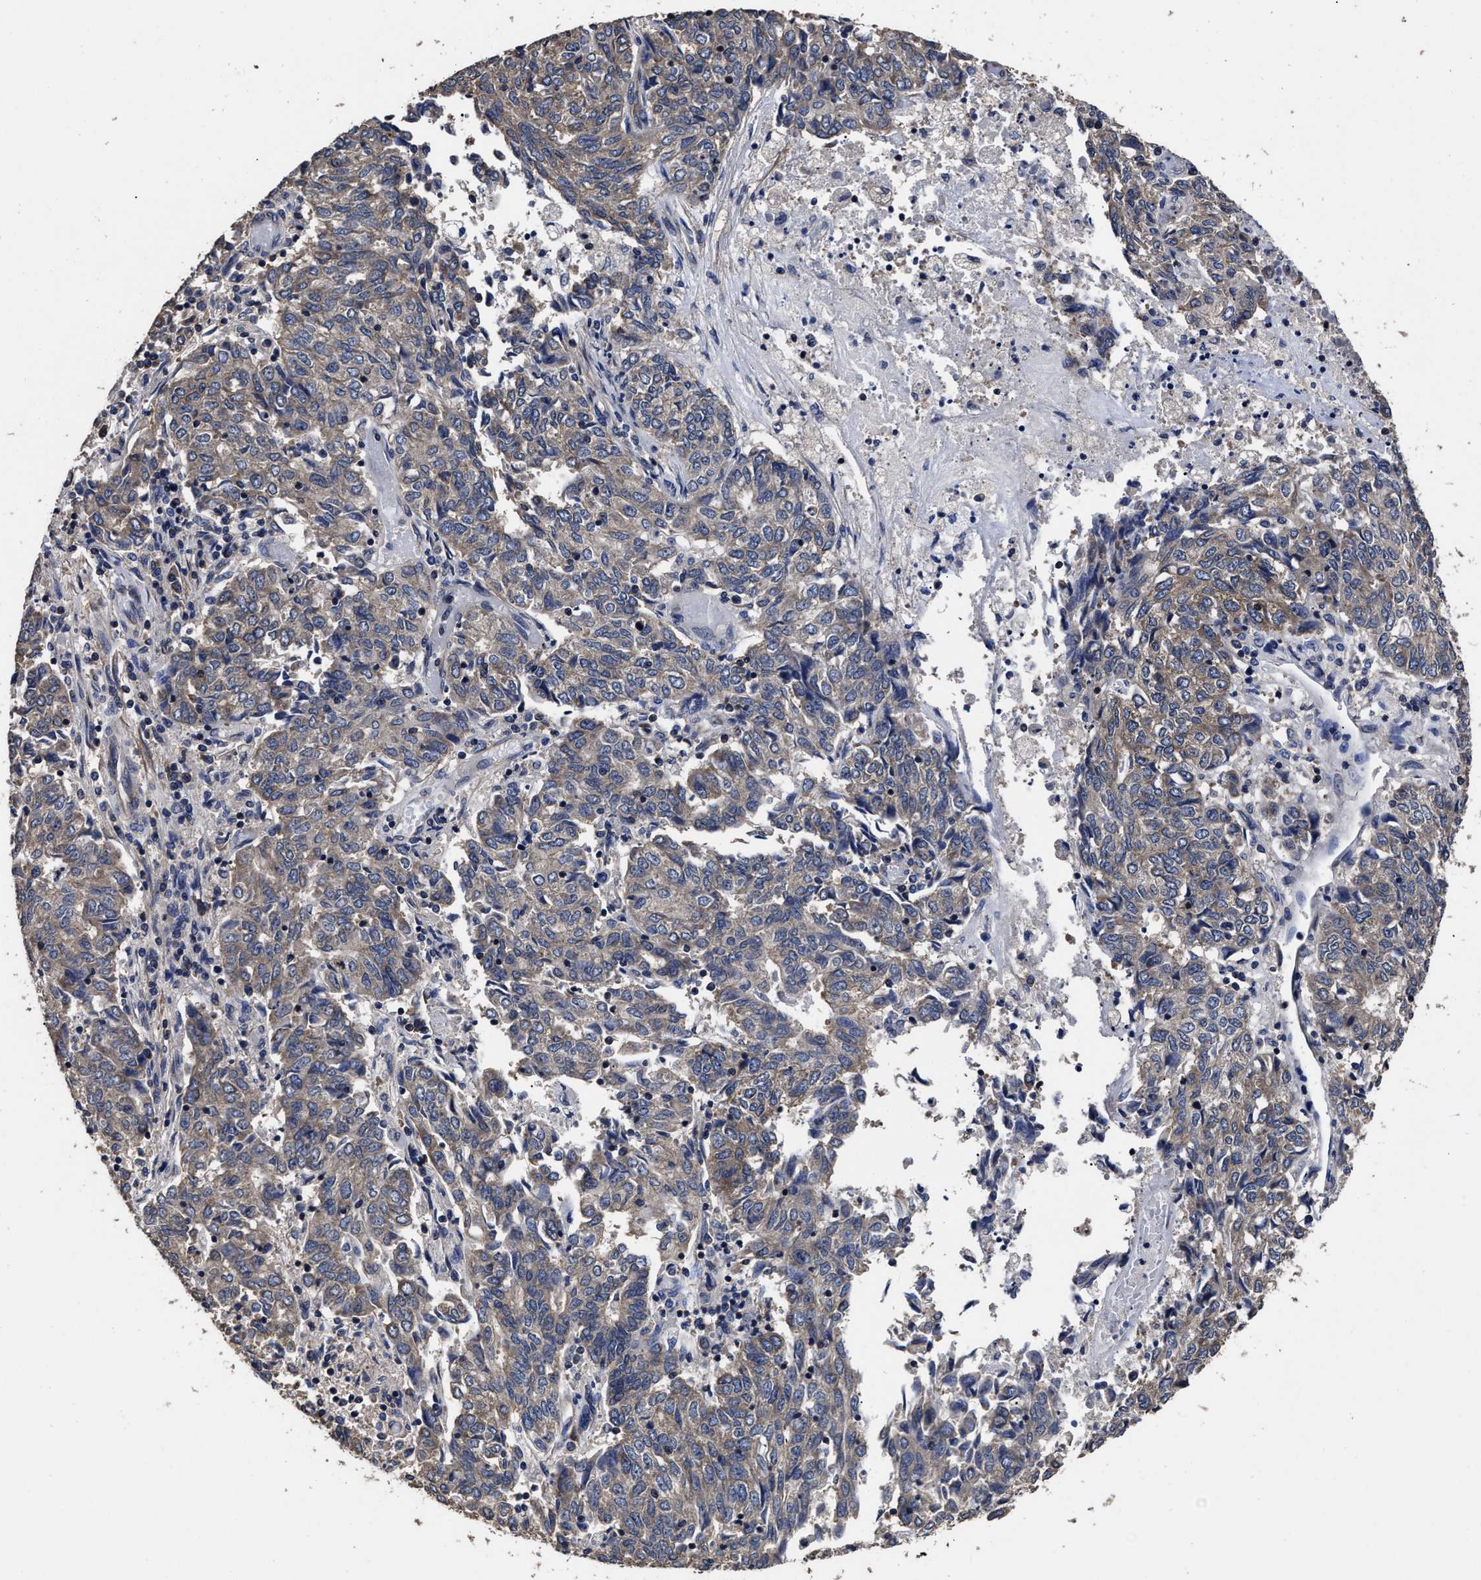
{"staining": {"intensity": "weak", "quantity": "<25%", "location": "cytoplasmic/membranous"}, "tissue": "endometrial cancer", "cell_type": "Tumor cells", "image_type": "cancer", "snomed": [{"axis": "morphology", "description": "Adenocarcinoma, NOS"}, {"axis": "topography", "description": "Endometrium"}], "caption": "Endometrial cancer was stained to show a protein in brown. There is no significant expression in tumor cells. (Stains: DAB IHC with hematoxylin counter stain, Microscopy: brightfield microscopy at high magnification).", "gene": "AVEN", "patient": {"sex": "female", "age": 80}}